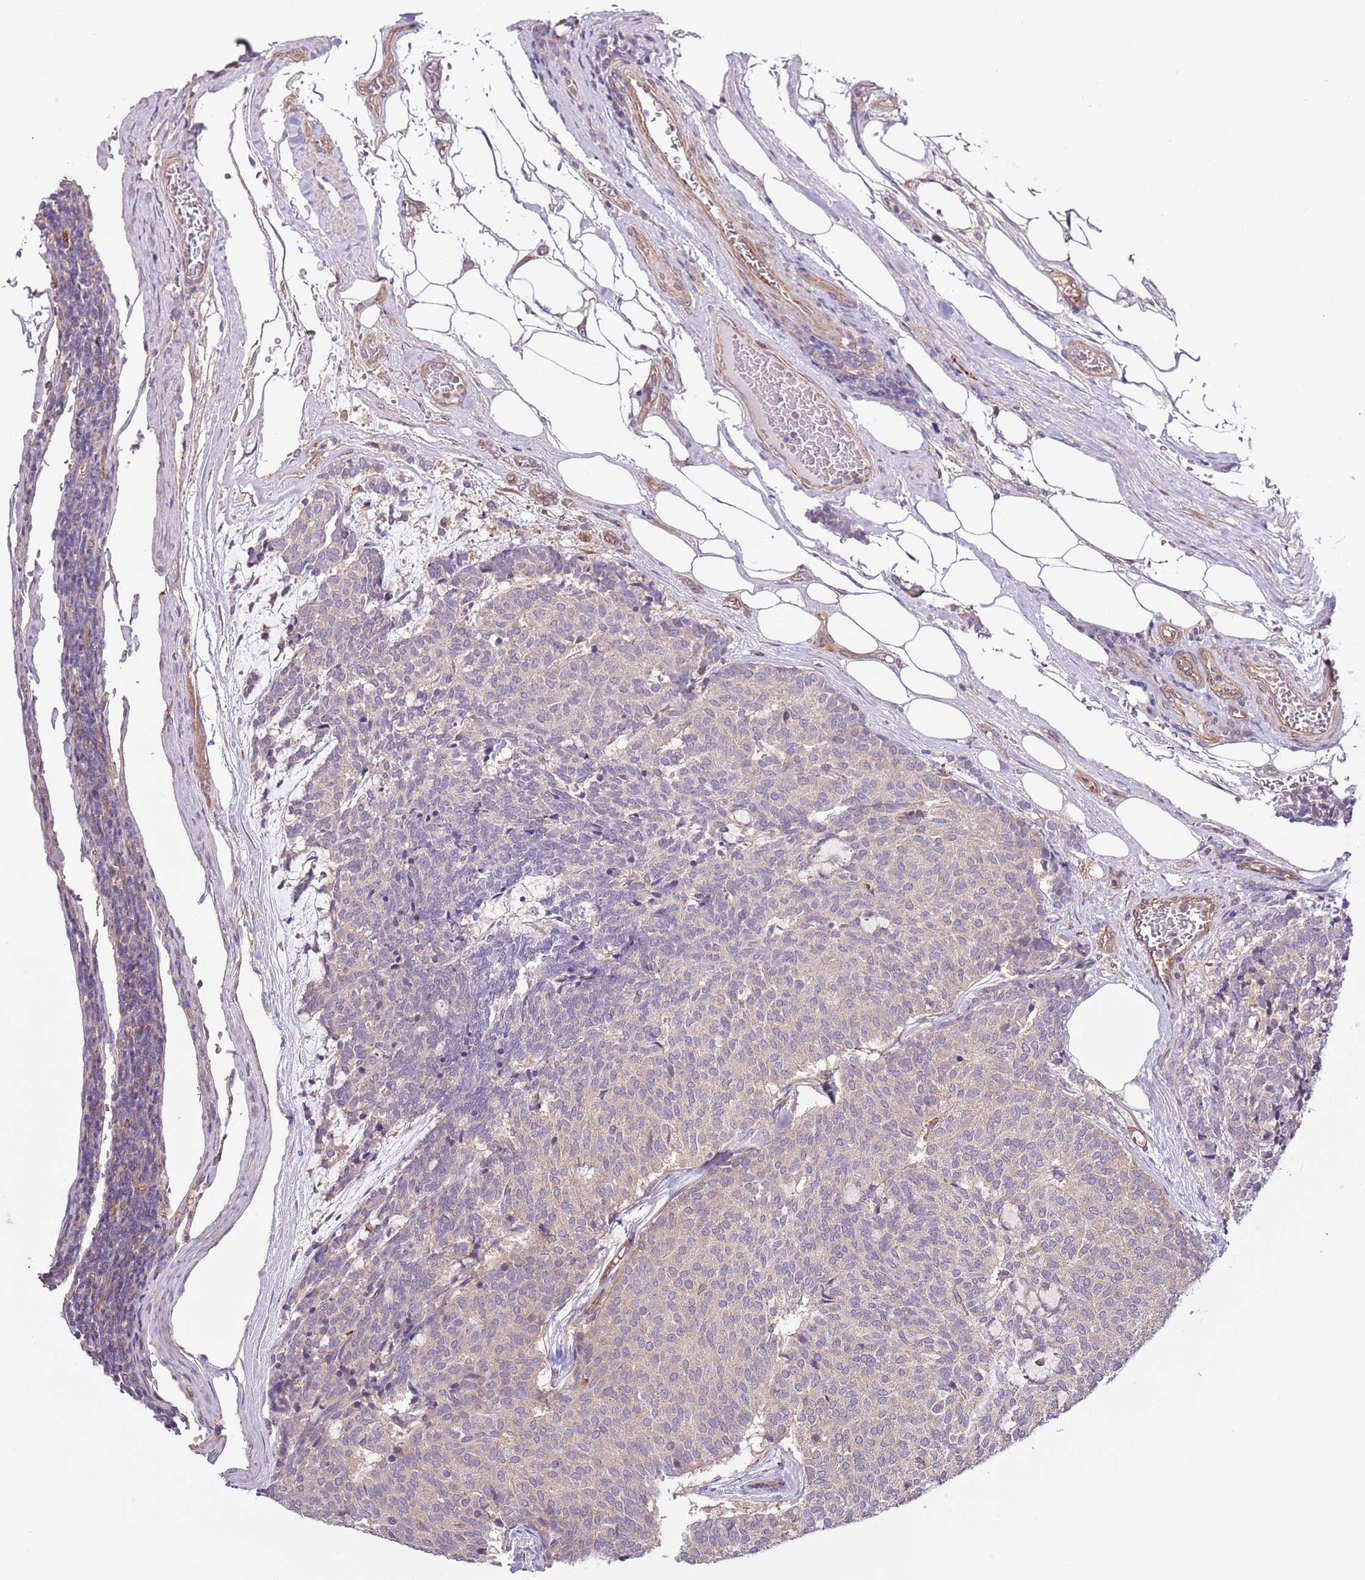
{"staining": {"intensity": "negative", "quantity": "none", "location": "none"}, "tissue": "carcinoid", "cell_type": "Tumor cells", "image_type": "cancer", "snomed": [{"axis": "morphology", "description": "Carcinoid, malignant, NOS"}, {"axis": "topography", "description": "Pancreas"}], "caption": "An immunohistochemistry (IHC) photomicrograph of carcinoid (malignant) is shown. There is no staining in tumor cells of carcinoid (malignant).", "gene": "LPIN2", "patient": {"sex": "female", "age": 54}}